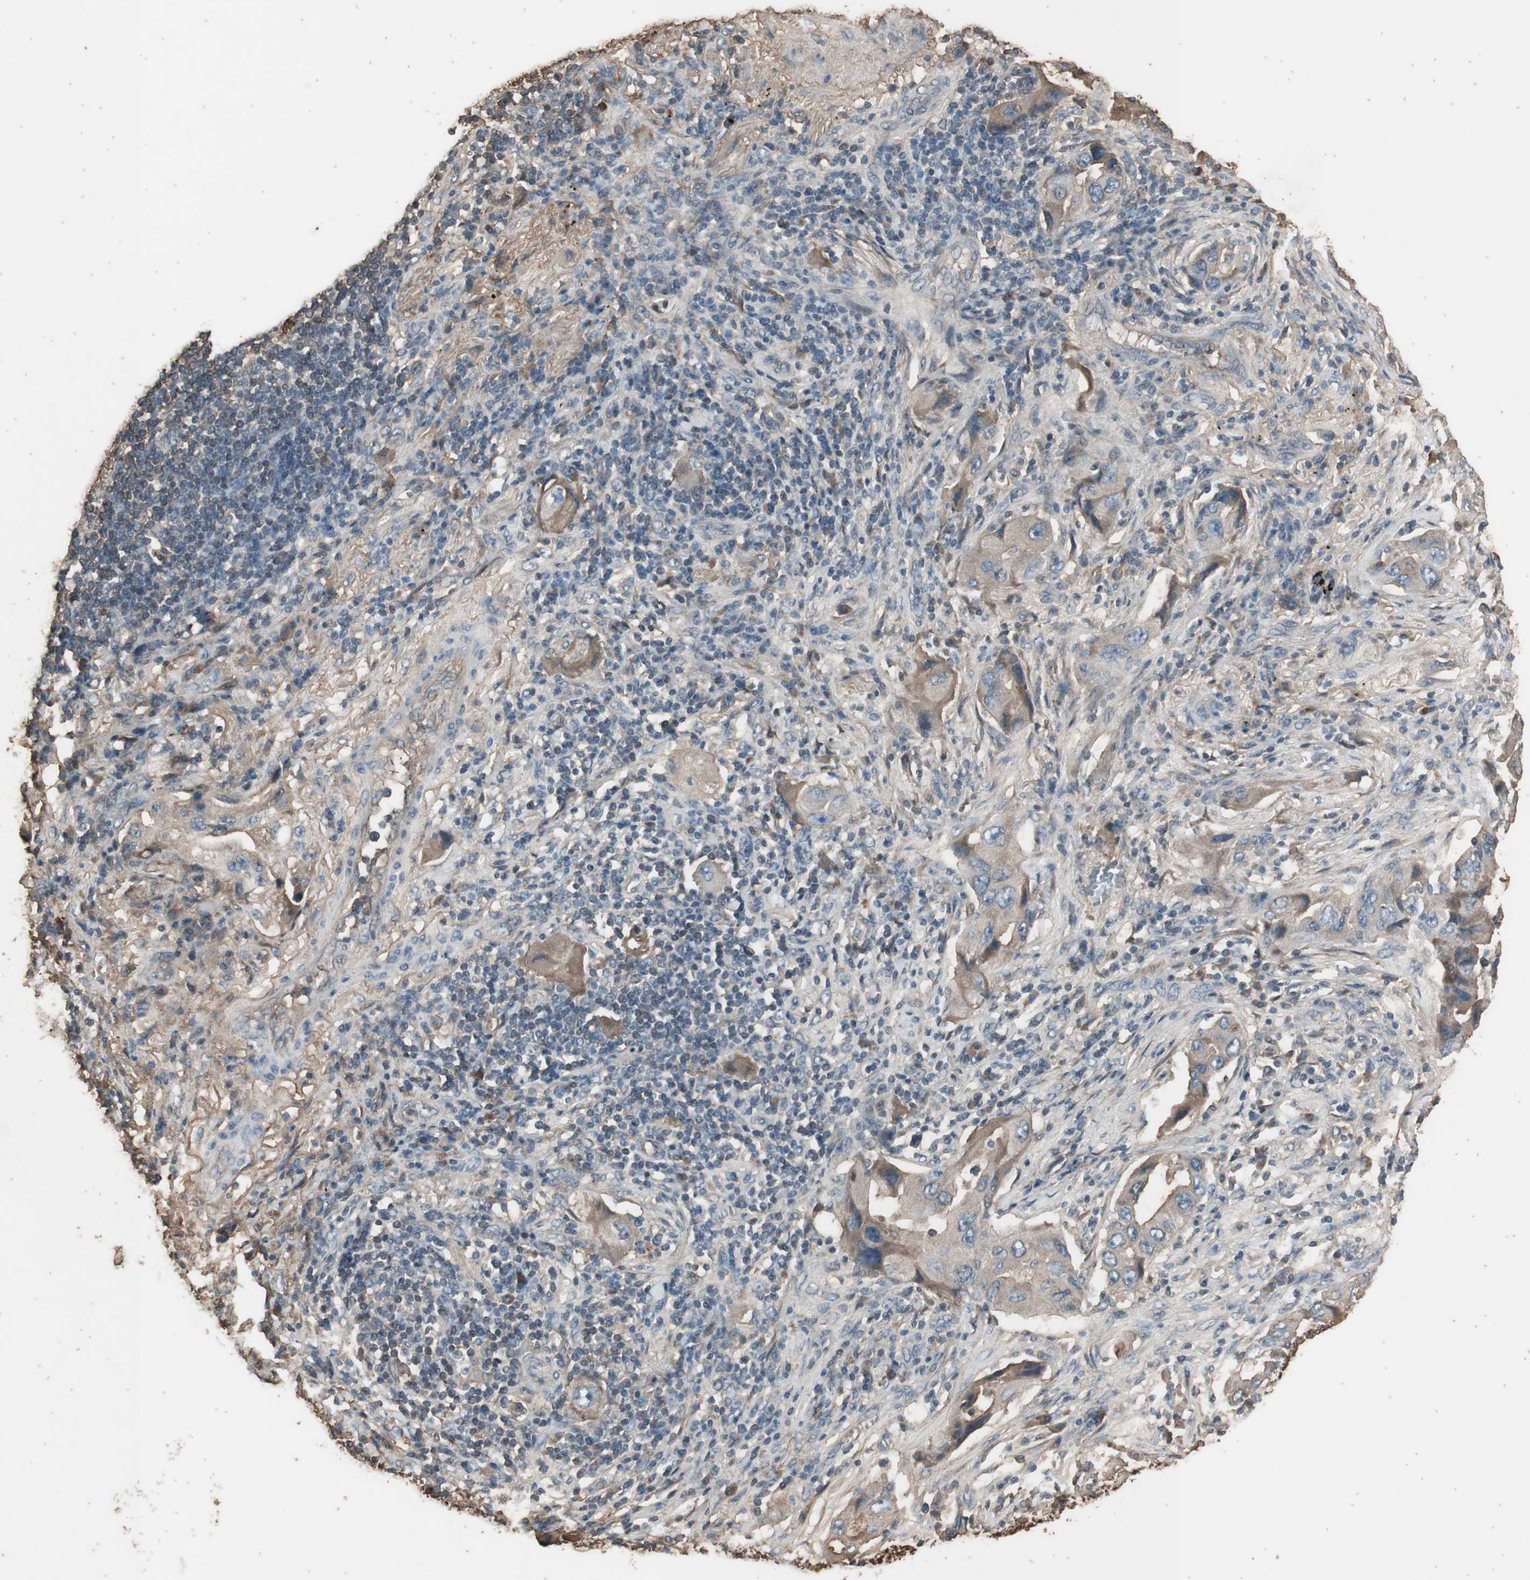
{"staining": {"intensity": "weak", "quantity": ">75%", "location": "cytoplasmic/membranous"}, "tissue": "lung cancer", "cell_type": "Tumor cells", "image_type": "cancer", "snomed": [{"axis": "morphology", "description": "Adenocarcinoma, NOS"}, {"axis": "topography", "description": "Lung"}], "caption": "A brown stain highlights weak cytoplasmic/membranous staining of a protein in lung adenocarcinoma tumor cells.", "gene": "MMP14", "patient": {"sex": "female", "age": 65}}